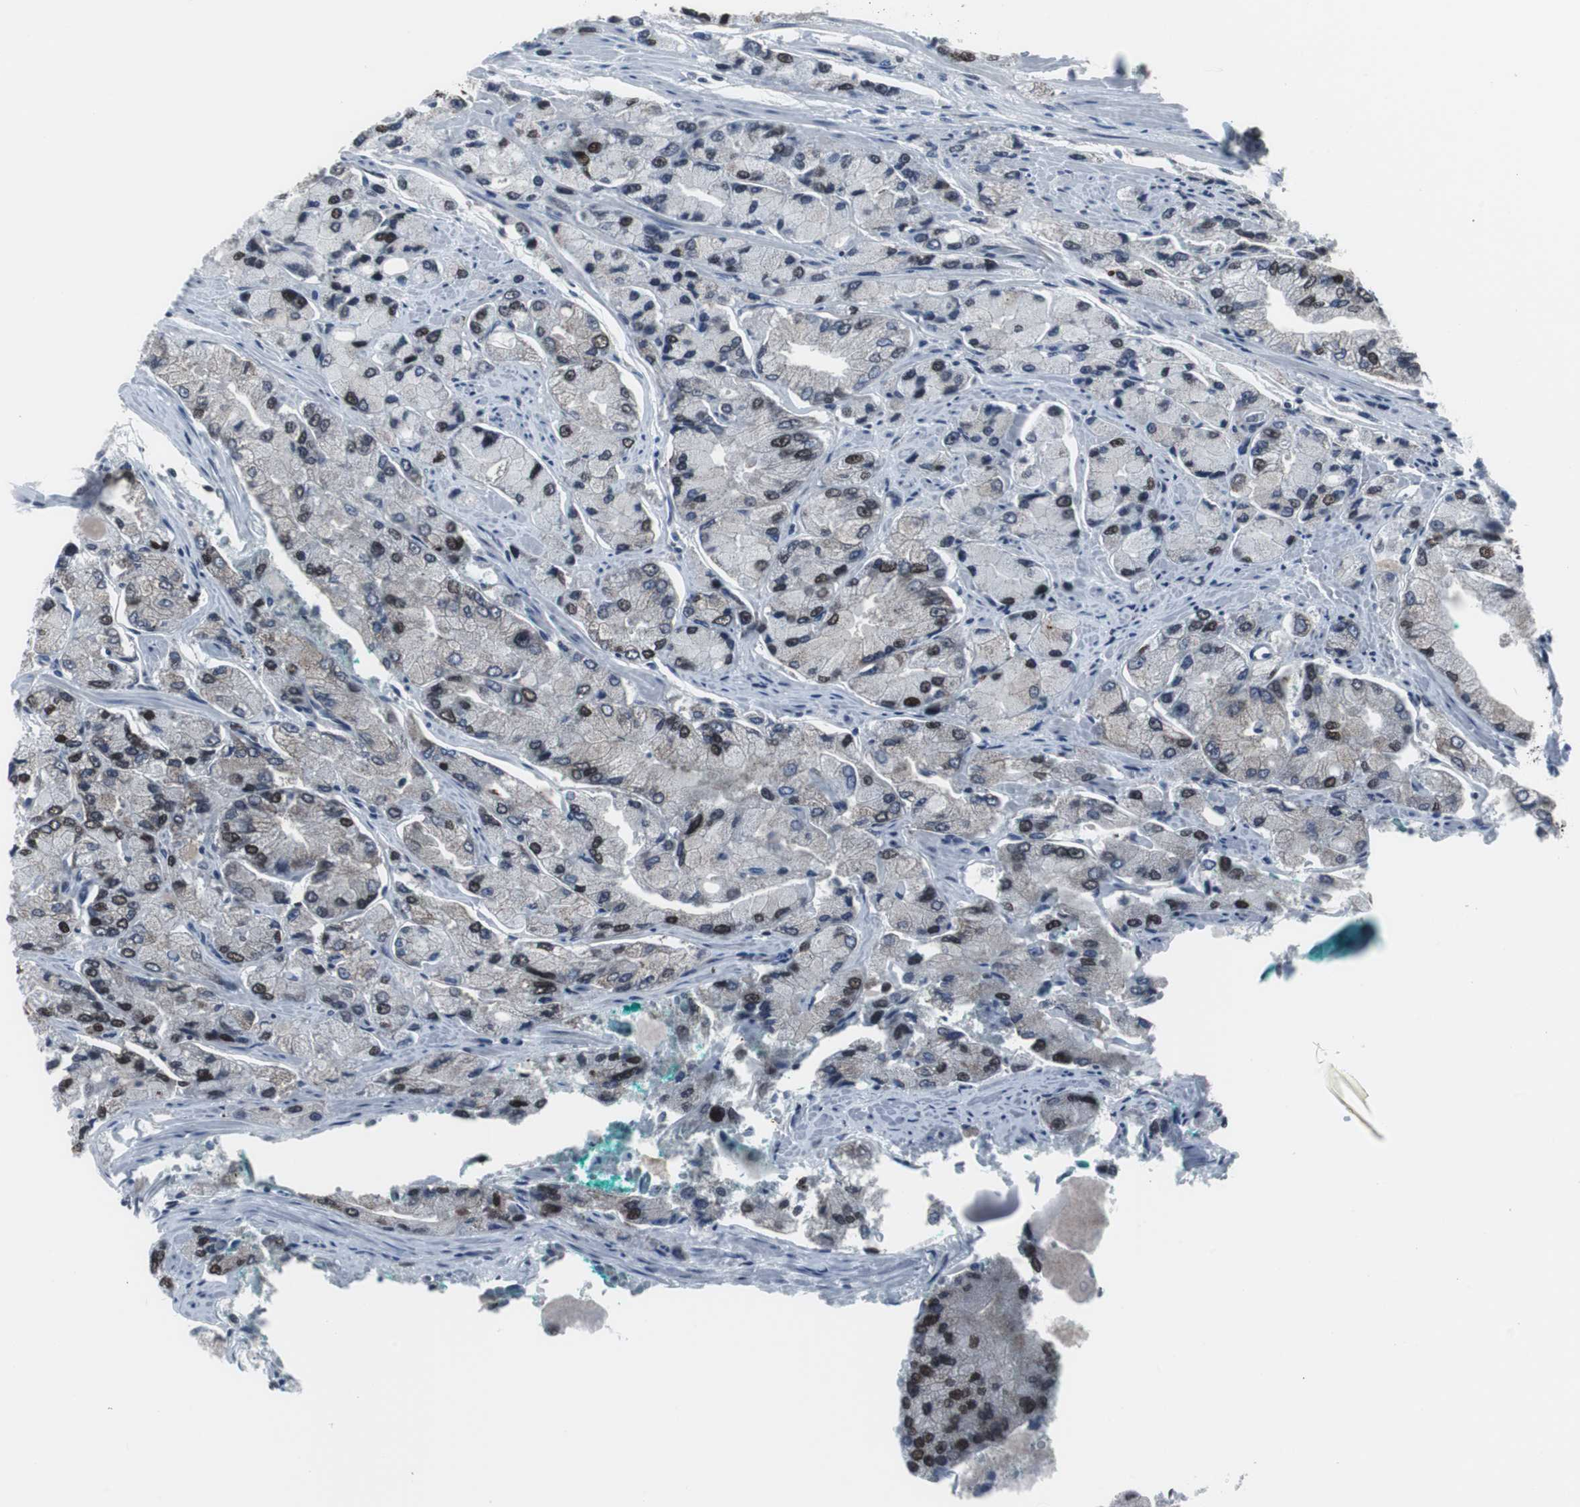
{"staining": {"intensity": "strong", "quantity": ">75%", "location": "nuclear"}, "tissue": "prostate cancer", "cell_type": "Tumor cells", "image_type": "cancer", "snomed": [{"axis": "morphology", "description": "Adenocarcinoma, High grade"}, {"axis": "topography", "description": "Prostate"}], "caption": "This photomicrograph exhibits prostate cancer stained with immunohistochemistry (IHC) to label a protein in brown. The nuclear of tumor cells show strong positivity for the protein. Nuclei are counter-stained blue.", "gene": "DOK1", "patient": {"sex": "male", "age": 58}}